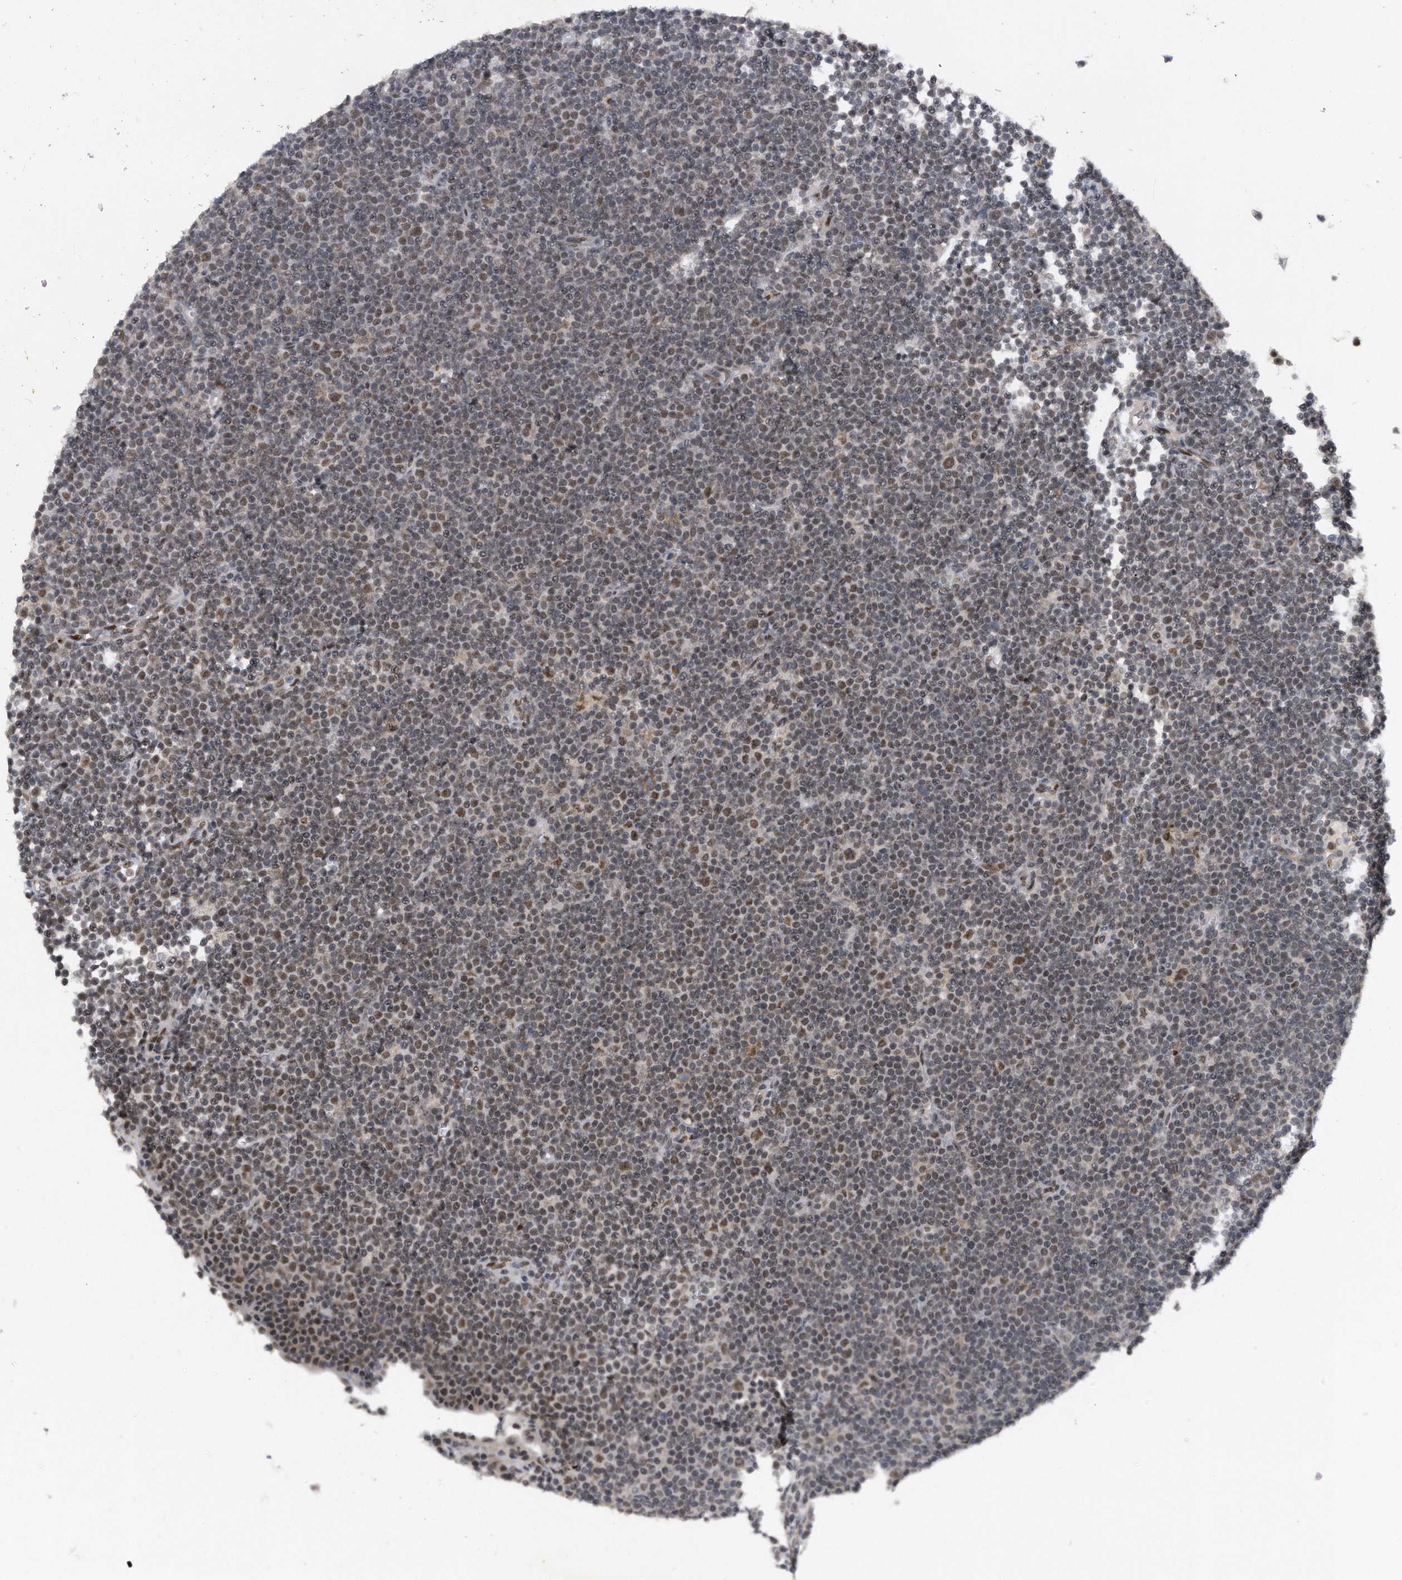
{"staining": {"intensity": "weak", "quantity": "25%-75%", "location": "nuclear"}, "tissue": "lymphoma", "cell_type": "Tumor cells", "image_type": "cancer", "snomed": [{"axis": "morphology", "description": "Malignant lymphoma, non-Hodgkin's type, Low grade"}, {"axis": "topography", "description": "Lymph node"}], "caption": "The immunohistochemical stain highlights weak nuclear positivity in tumor cells of low-grade malignant lymphoma, non-Hodgkin's type tissue.", "gene": "VIRMA", "patient": {"sex": "female", "age": 67}}